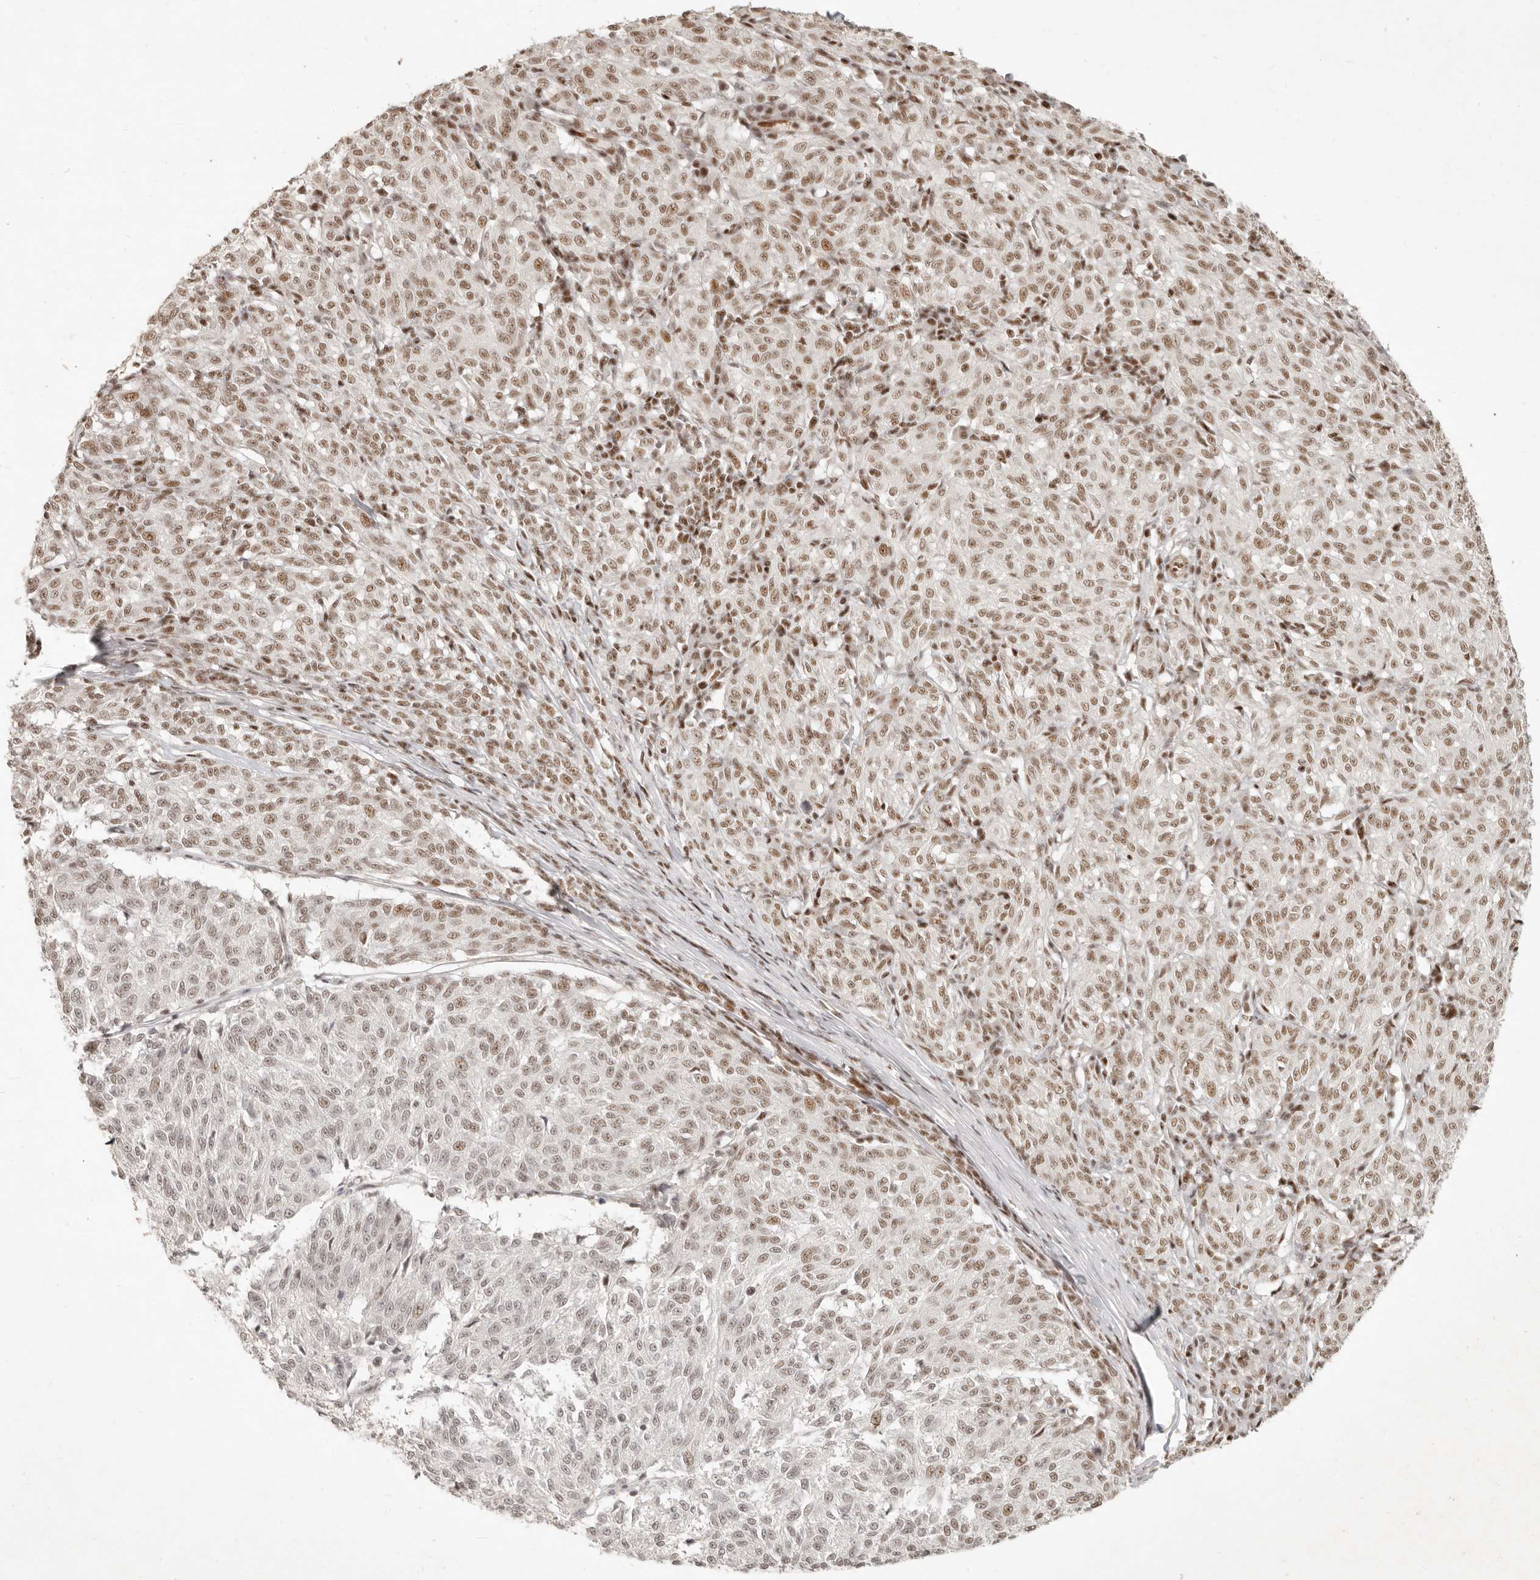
{"staining": {"intensity": "moderate", "quantity": ">75%", "location": "nuclear"}, "tissue": "melanoma", "cell_type": "Tumor cells", "image_type": "cancer", "snomed": [{"axis": "morphology", "description": "Malignant melanoma, NOS"}, {"axis": "topography", "description": "Skin"}], "caption": "Tumor cells demonstrate medium levels of moderate nuclear positivity in approximately >75% of cells in malignant melanoma.", "gene": "GABPA", "patient": {"sex": "female", "age": 72}}